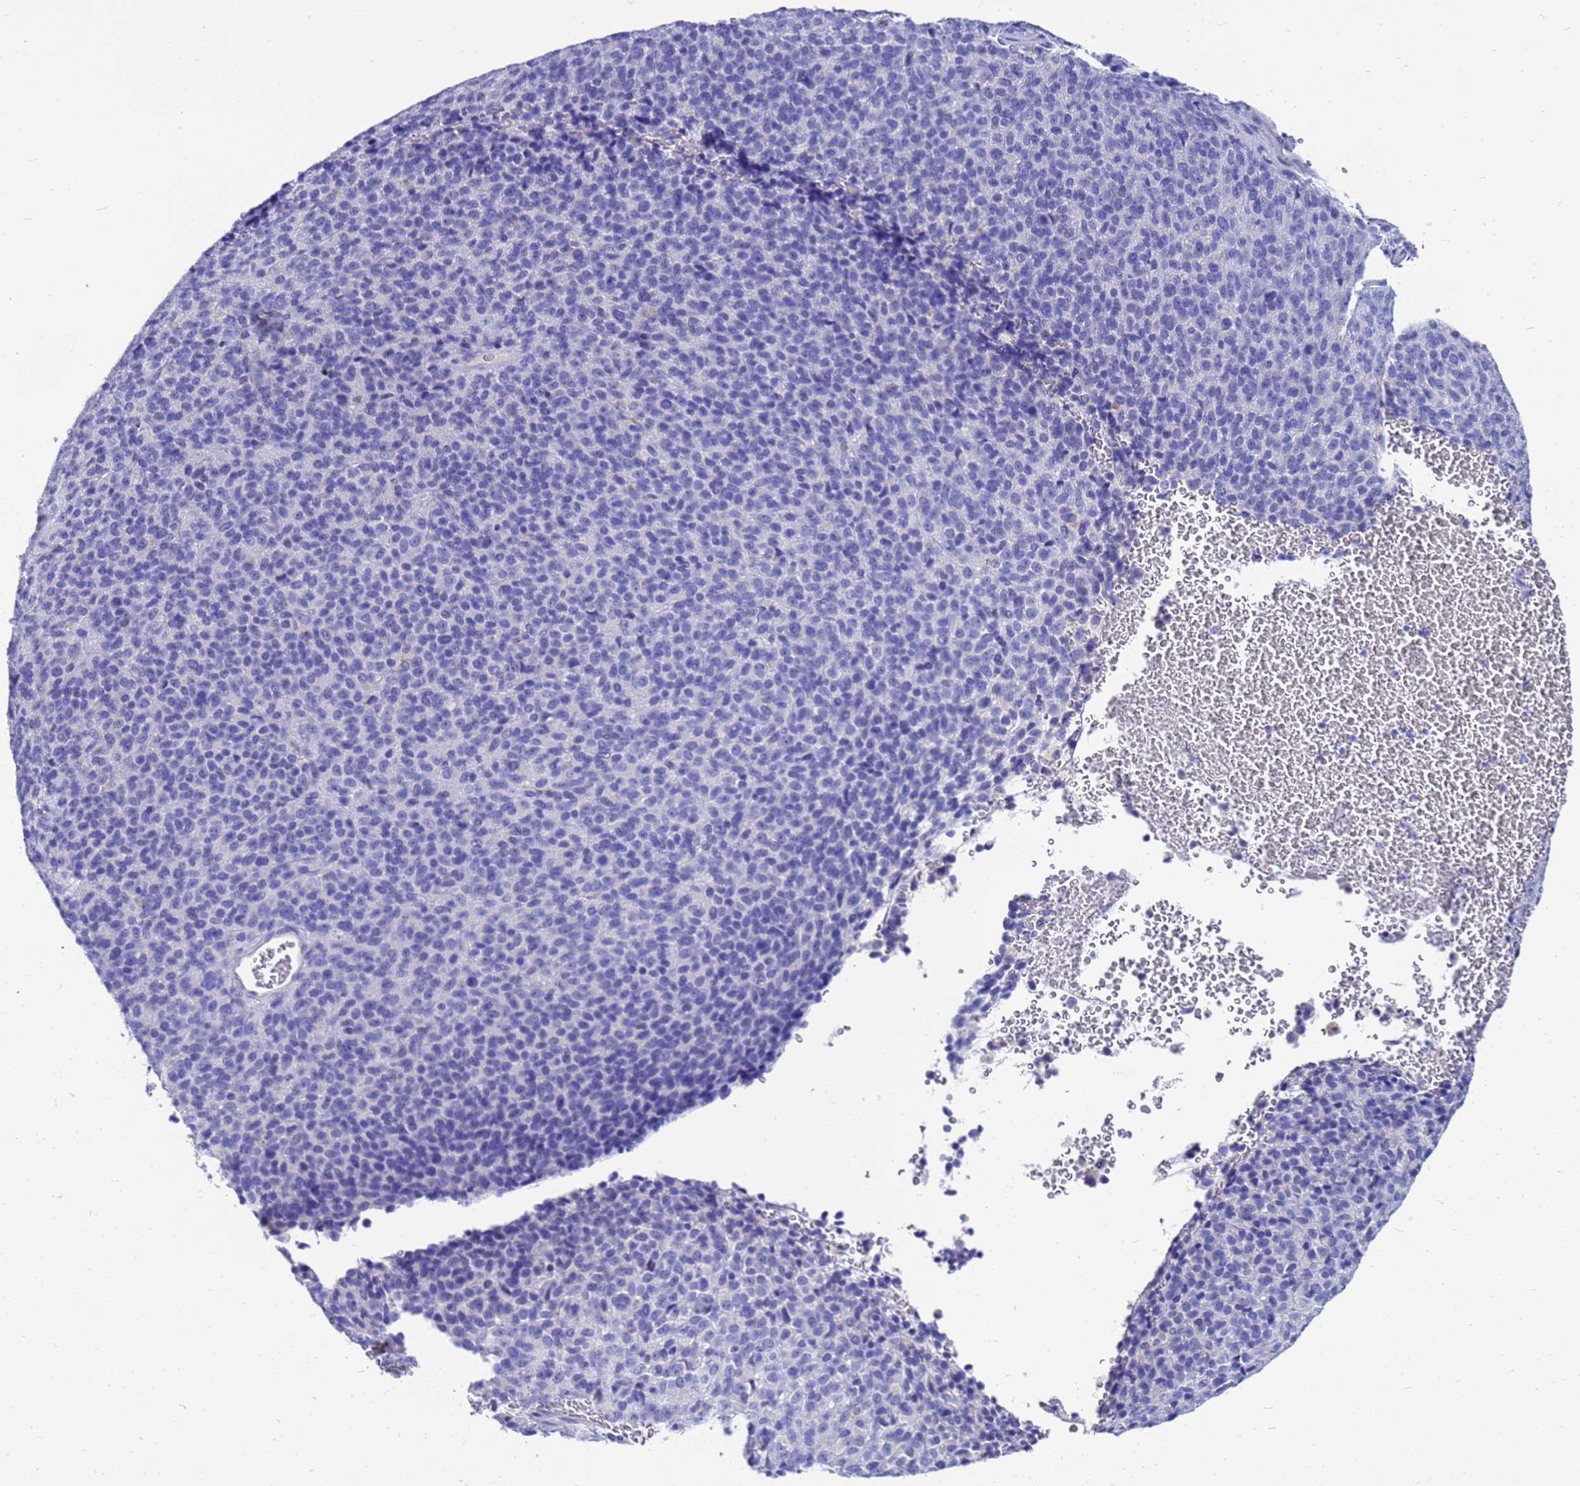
{"staining": {"intensity": "negative", "quantity": "none", "location": "none"}, "tissue": "melanoma", "cell_type": "Tumor cells", "image_type": "cancer", "snomed": [{"axis": "morphology", "description": "Malignant melanoma, Metastatic site"}, {"axis": "topography", "description": "Brain"}], "caption": "This is an IHC photomicrograph of human melanoma. There is no staining in tumor cells.", "gene": "OR52E2", "patient": {"sex": "female", "age": 56}}